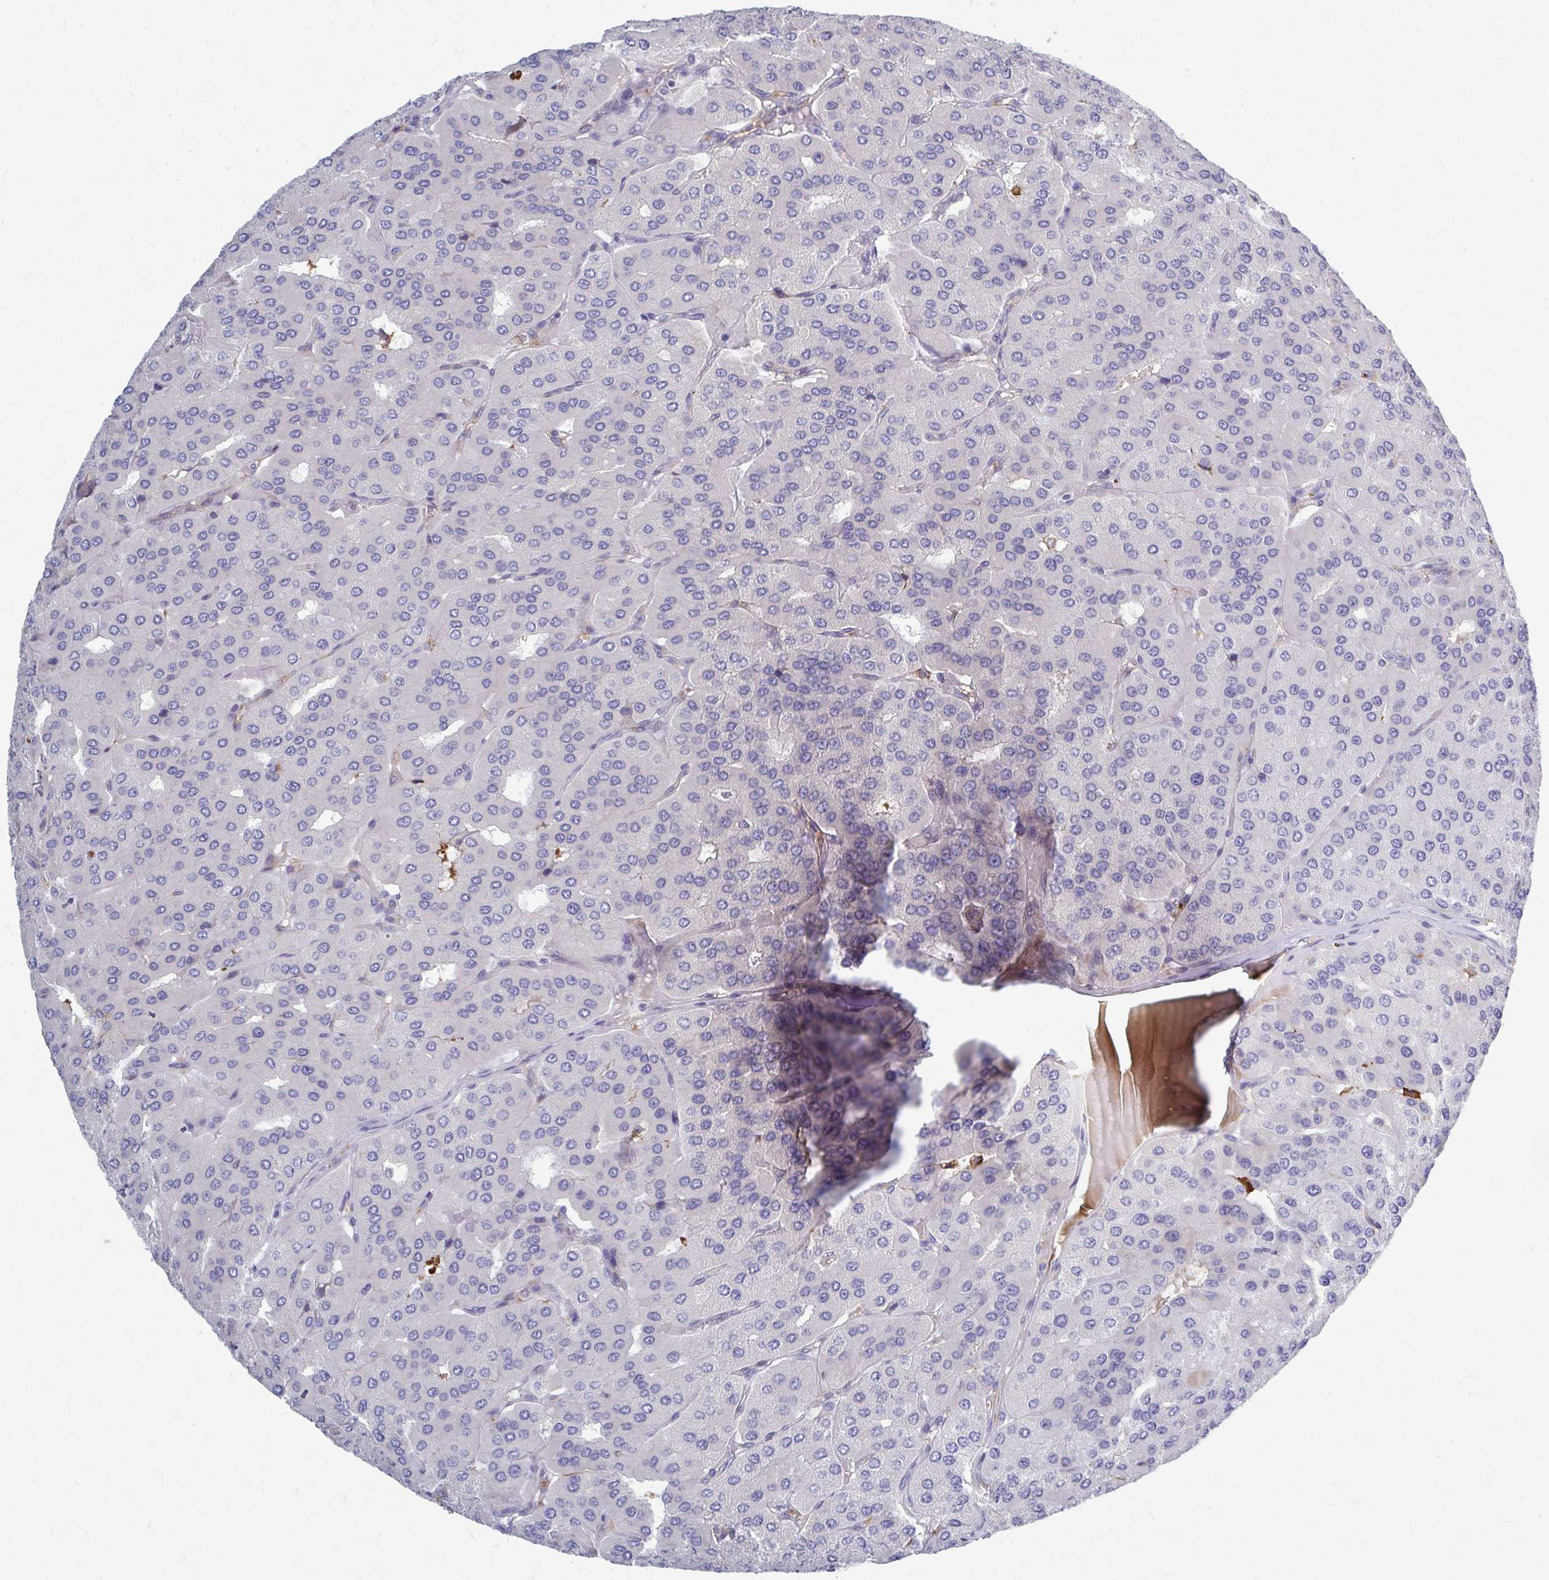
{"staining": {"intensity": "negative", "quantity": "none", "location": "none"}, "tissue": "parathyroid gland", "cell_type": "Glandular cells", "image_type": "normal", "snomed": [{"axis": "morphology", "description": "Normal tissue, NOS"}, {"axis": "morphology", "description": "Adenoma, NOS"}, {"axis": "topography", "description": "Parathyroid gland"}], "caption": "Immunohistochemistry (IHC) photomicrograph of benign parathyroid gland stained for a protein (brown), which demonstrates no expression in glandular cells.", "gene": "MCRIP2", "patient": {"sex": "female", "age": 86}}